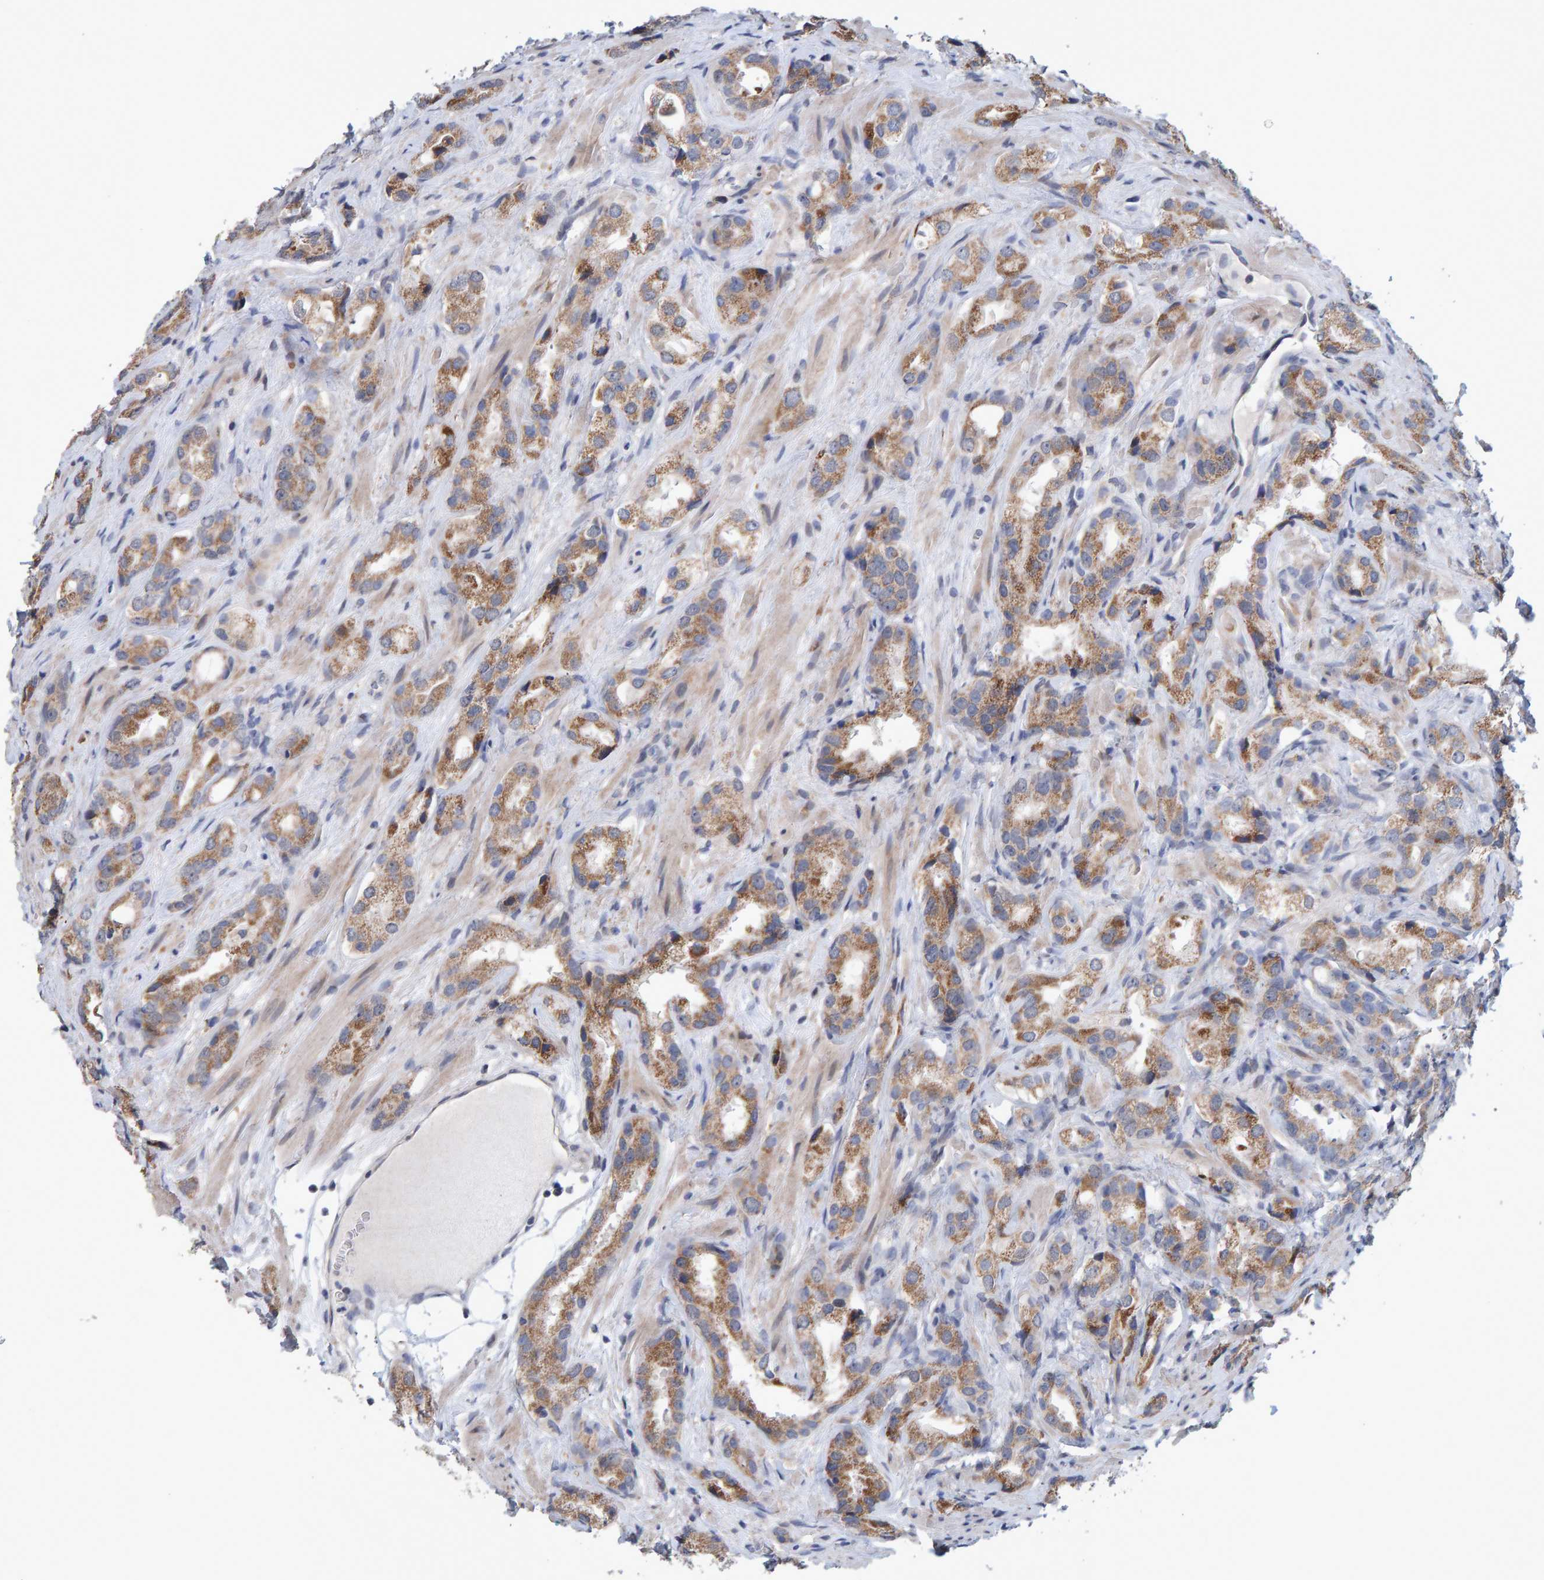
{"staining": {"intensity": "moderate", "quantity": ">75%", "location": "cytoplasmic/membranous"}, "tissue": "prostate cancer", "cell_type": "Tumor cells", "image_type": "cancer", "snomed": [{"axis": "morphology", "description": "Adenocarcinoma, High grade"}, {"axis": "topography", "description": "Prostate"}], "caption": "DAB immunohistochemical staining of high-grade adenocarcinoma (prostate) exhibits moderate cytoplasmic/membranous protein staining in approximately >75% of tumor cells.", "gene": "USP43", "patient": {"sex": "male", "age": 63}}